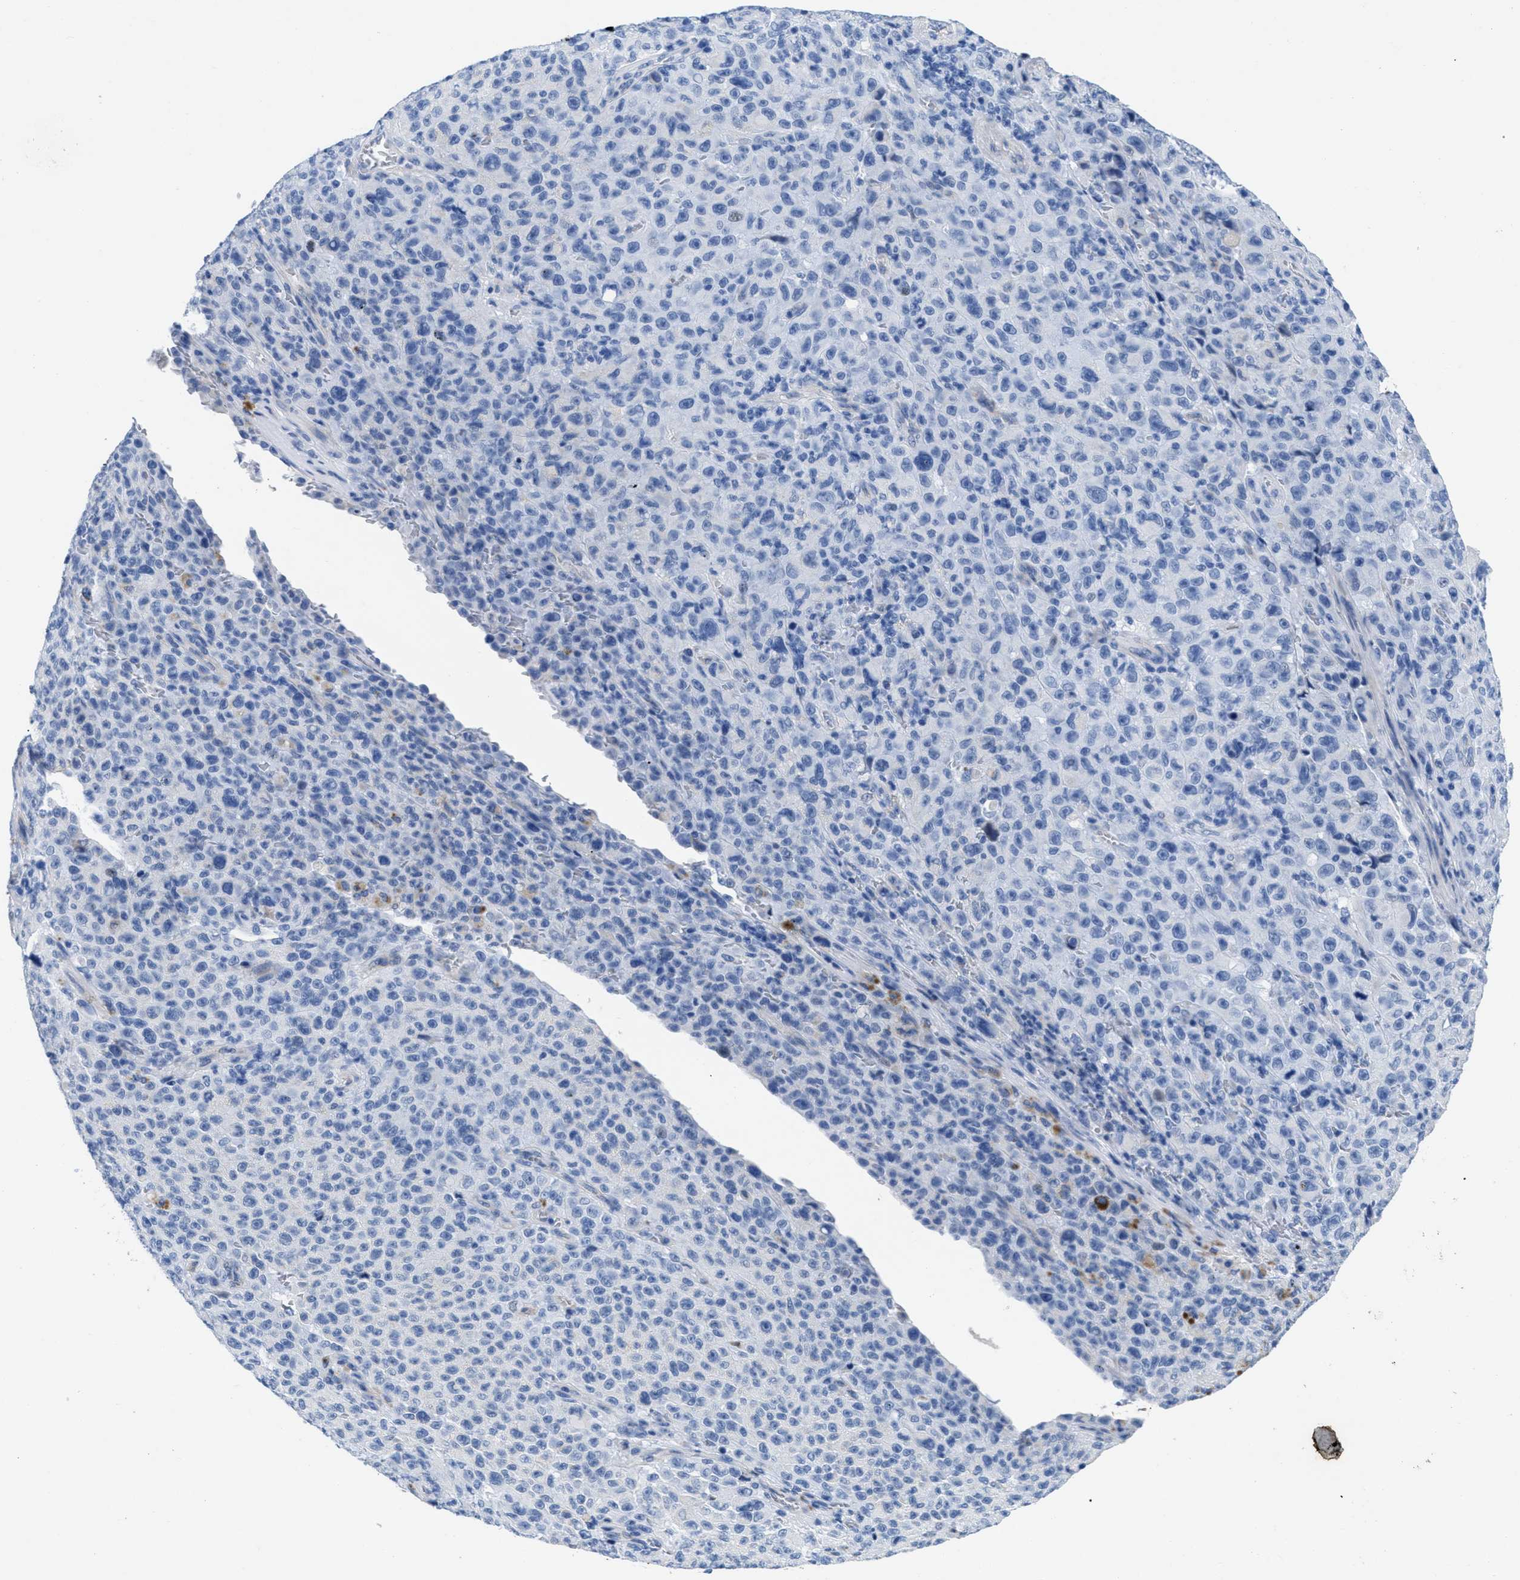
{"staining": {"intensity": "negative", "quantity": "none", "location": "none"}, "tissue": "melanoma", "cell_type": "Tumor cells", "image_type": "cancer", "snomed": [{"axis": "morphology", "description": "Malignant melanoma, NOS"}, {"axis": "topography", "description": "Skin"}], "caption": "Immunohistochemistry image of human malignant melanoma stained for a protein (brown), which reveals no staining in tumor cells.", "gene": "TMEM68", "patient": {"sex": "female", "age": 82}}